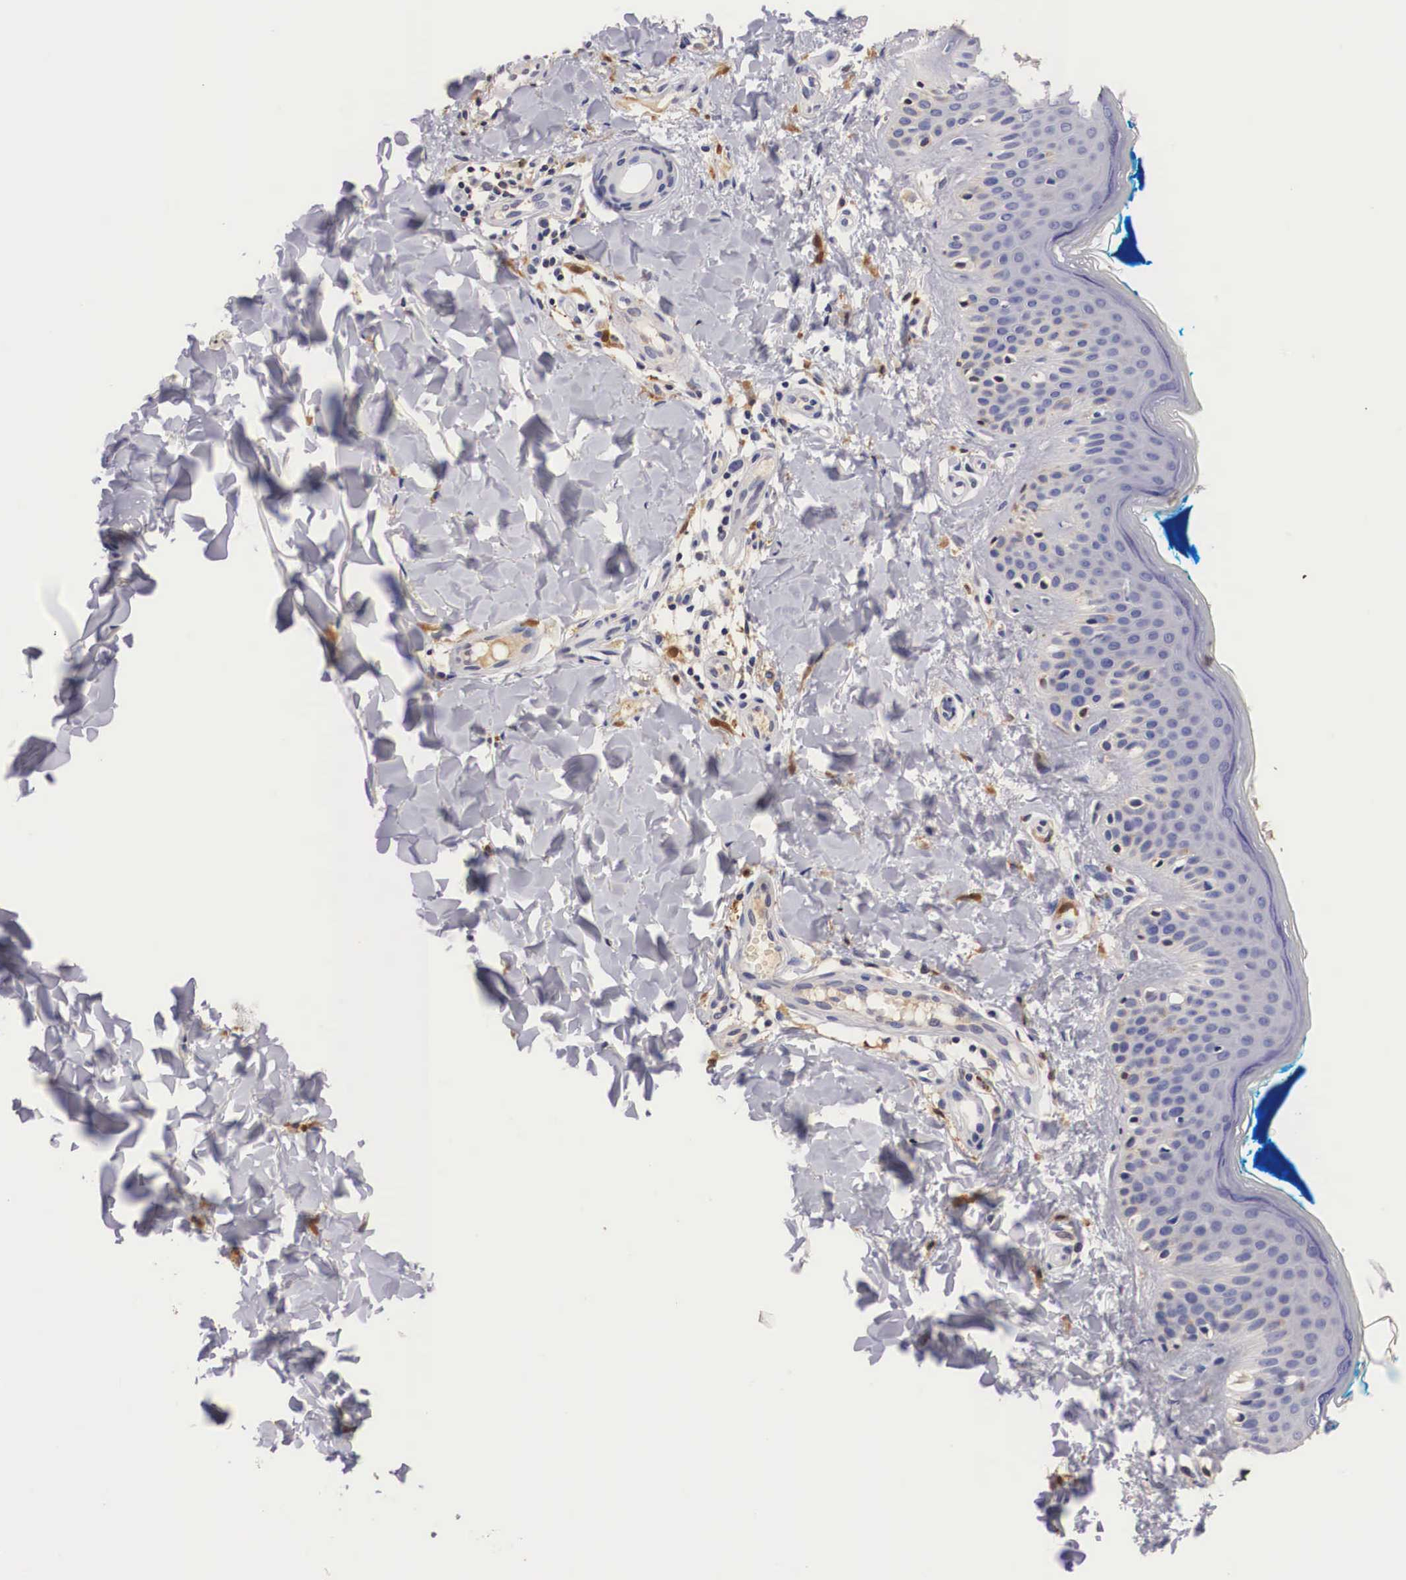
{"staining": {"intensity": "negative", "quantity": "none", "location": "none"}, "tissue": "skin", "cell_type": "Fibroblasts", "image_type": "normal", "snomed": [{"axis": "morphology", "description": "Normal tissue, NOS"}, {"axis": "topography", "description": "Skin"}], "caption": "The image shows no staining of fibroblasts in normal skin. (Brightfield microscopy of DAB IHC at high magnification).", "gene": "RENBP", "patient": {"sex": "female", "age": 17}}